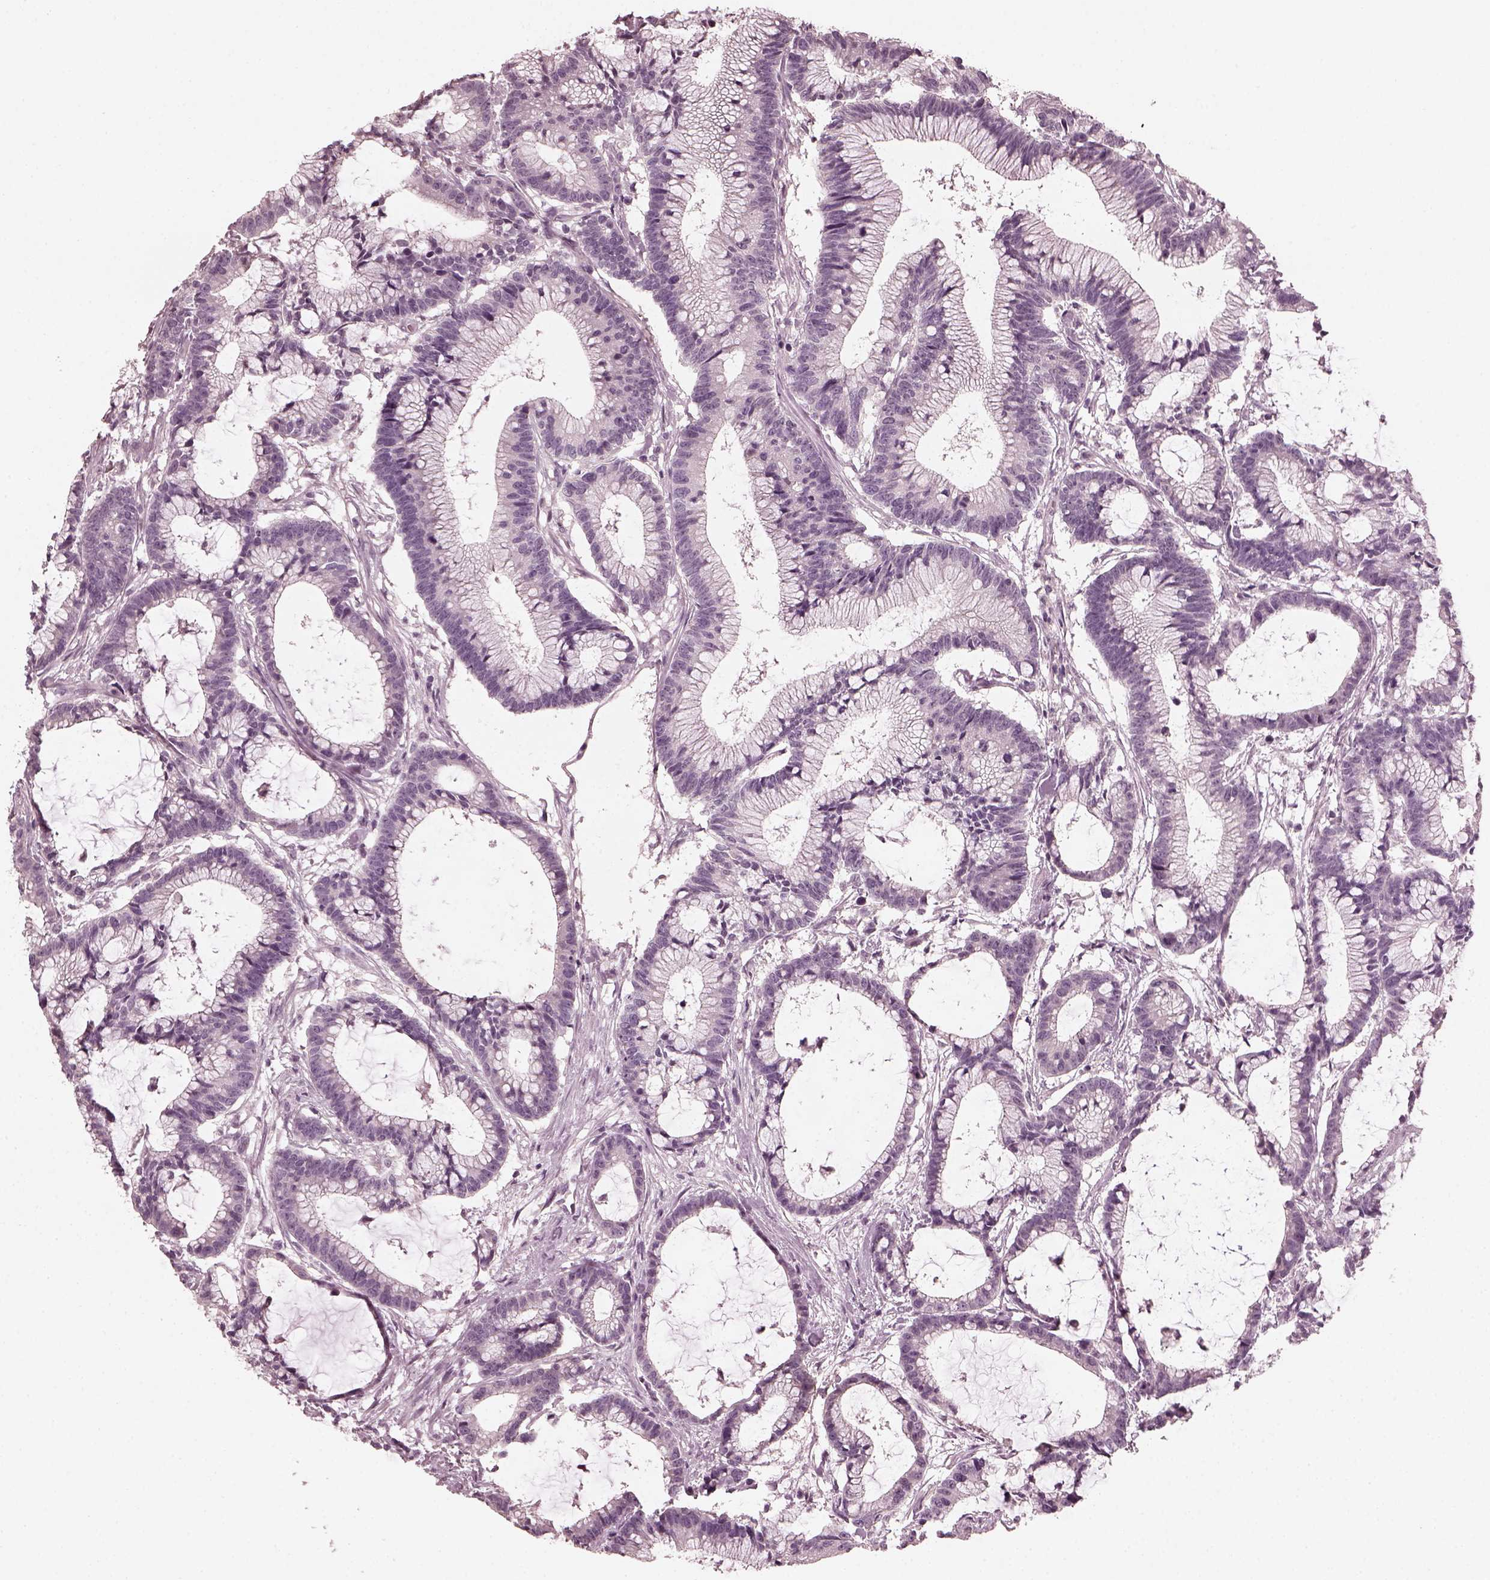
{"staining": {"intensity": "negative", "quantity": "none", "location": "none"}, "tissue": "colorectal cancer", "cell_type": "Tumor cells", "image_type": "cancer", "snomed": [{"axis": "morphology", "description": "Adenocarcinoma, NOS"}, {"axis": "topography", "description": "Colon"}], "caption": "Immunohistochemical staining of human colorectal adenocarcinoma displays no significant positivity in tumor cells.", "gene": "OPTC", "patient": {"sex": "female", "age": 78}}